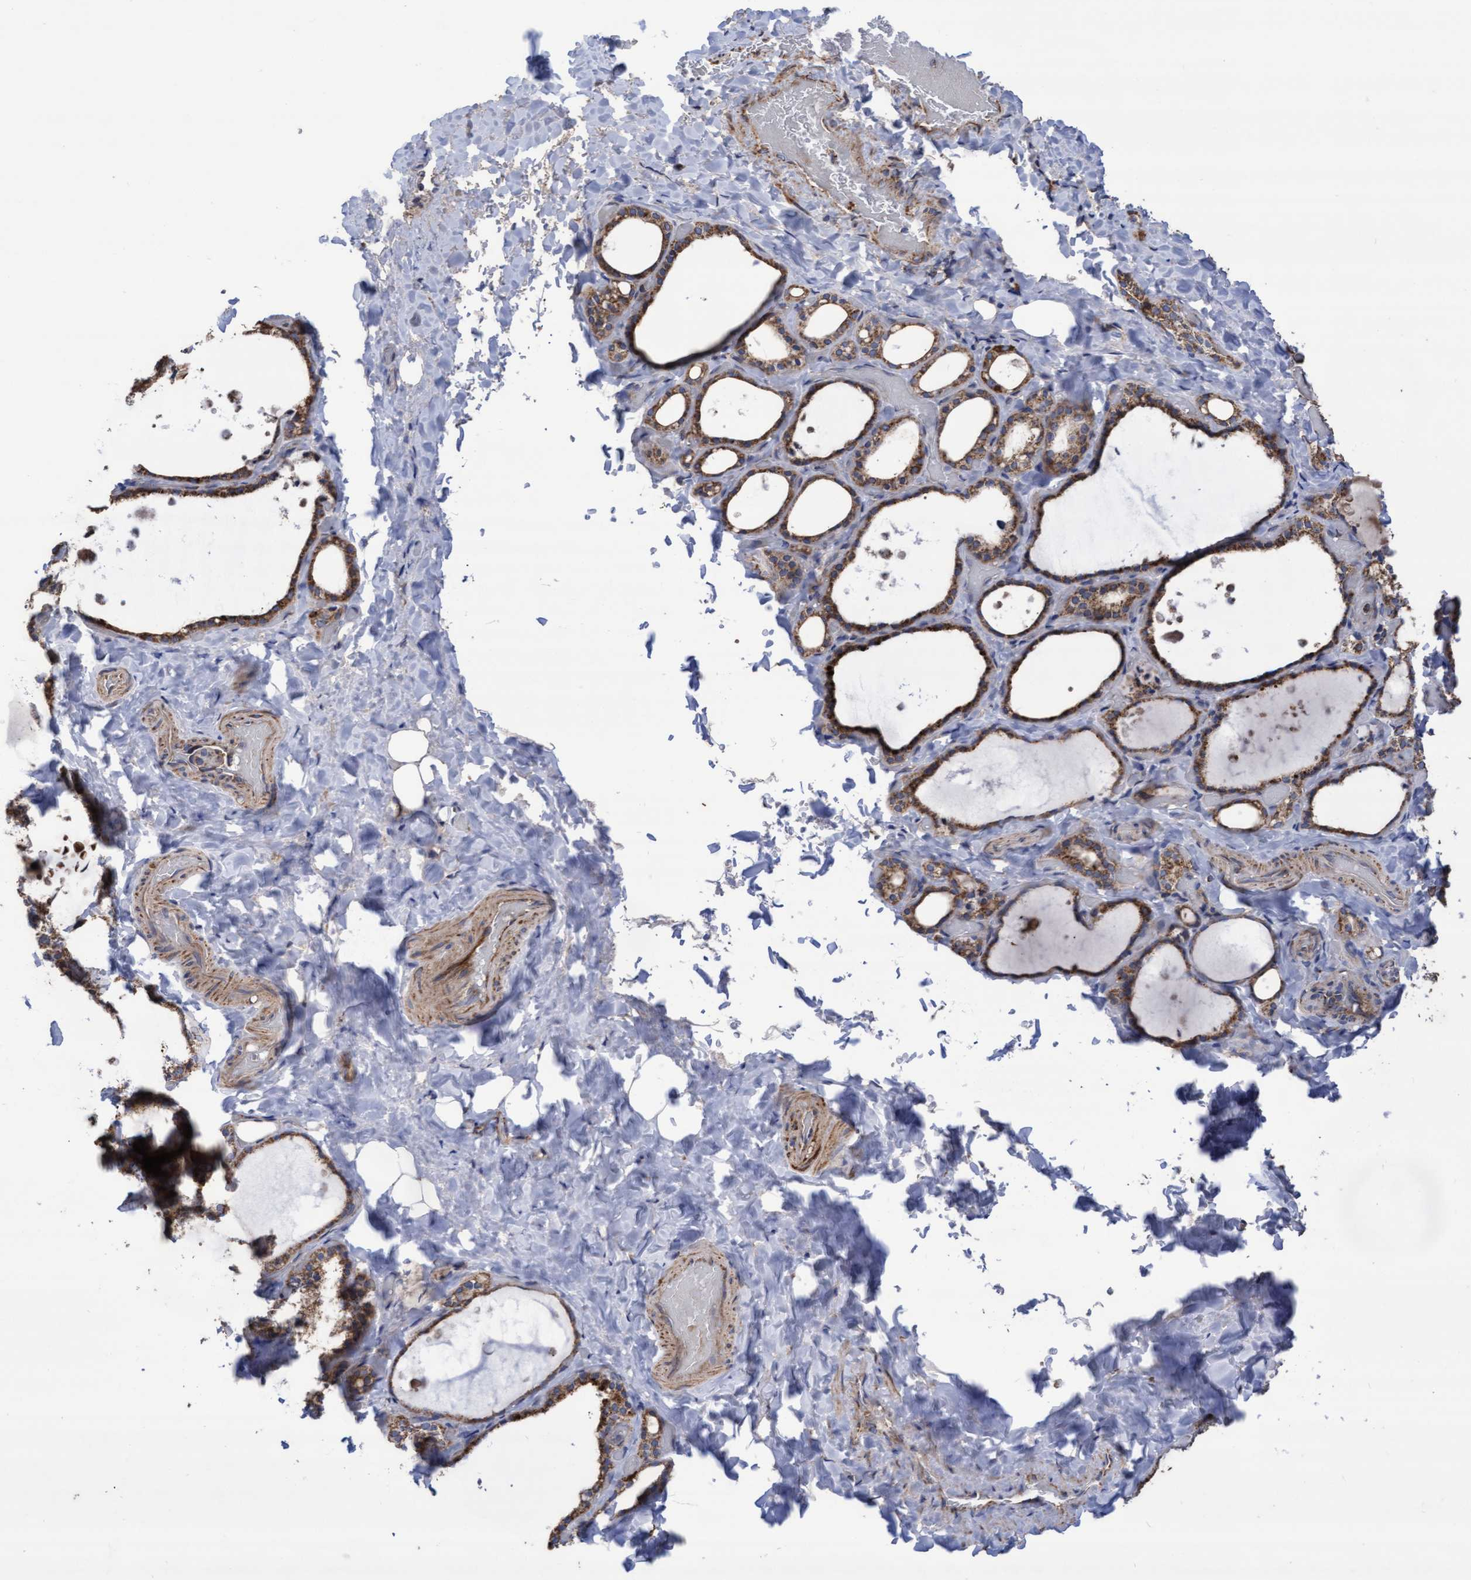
{"staining": {"intensity": "moderate", "quantity": ">75%", "location": "cytoplasmic/membranous"}, "tissue": "thyroid gland", "cell_type": "Glandular cells", "image_type": "normal", "snomed": [{"axis": "morphology", "description": "Normal tissue, NOS"}, {"axis": "topography", "description": "Thyroid gland"}], "caption": "Immunohistochemical staining of unremarkable thyroid gland shows moderate cytoplasmic/membranous protein staining in approximately >75% of glandular cells. The staining is performed using DAB (3,3'-diaminobenzidine) brown chromogen to label protein expression. The nuclei are counter-stained blue using hematoxylin.", "gene": "COBL", "patient": {"sex": "female", "age": 44}}